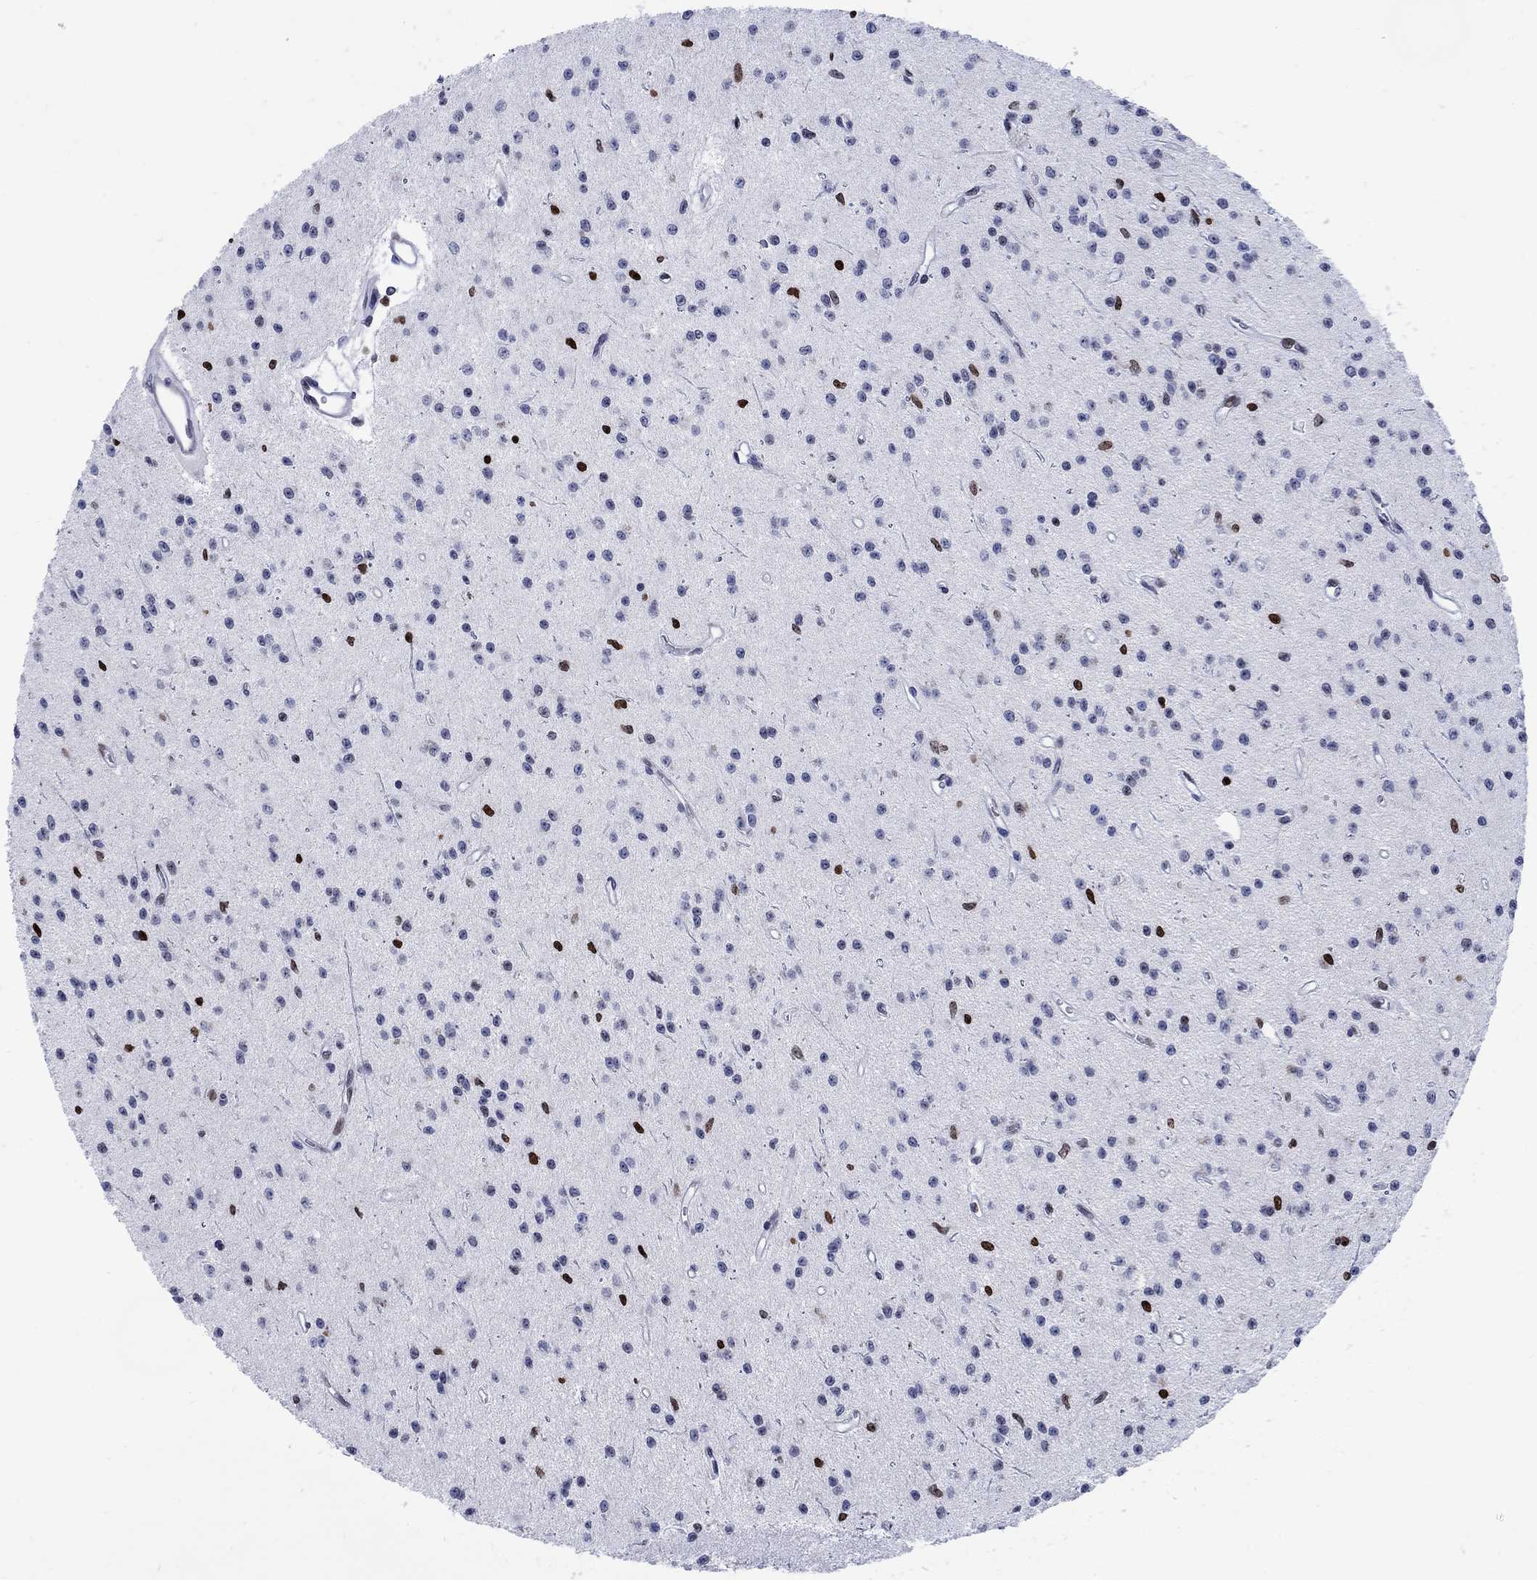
{"staining": {"intensity": "strong", "quantity": "<25%", "location": "nuclear"}, "tissue": "glioma", "cell_type": "Tumor cells", "image_type": "cancer", "snomed": [{"axis": "morphology", "description": "Glioma, malignant, Low grade"}, {"axis": "topography", "description": "Brain"}], "caption": "Brown immunohistochemical staining in glioma reveals strong nuclear expression in about <25% of tumor cells. (Brightfield microscopy of DAB IHC at high magnification).", "gene": "HMGA1", "patient": {"sex": "female", "age": 45}}